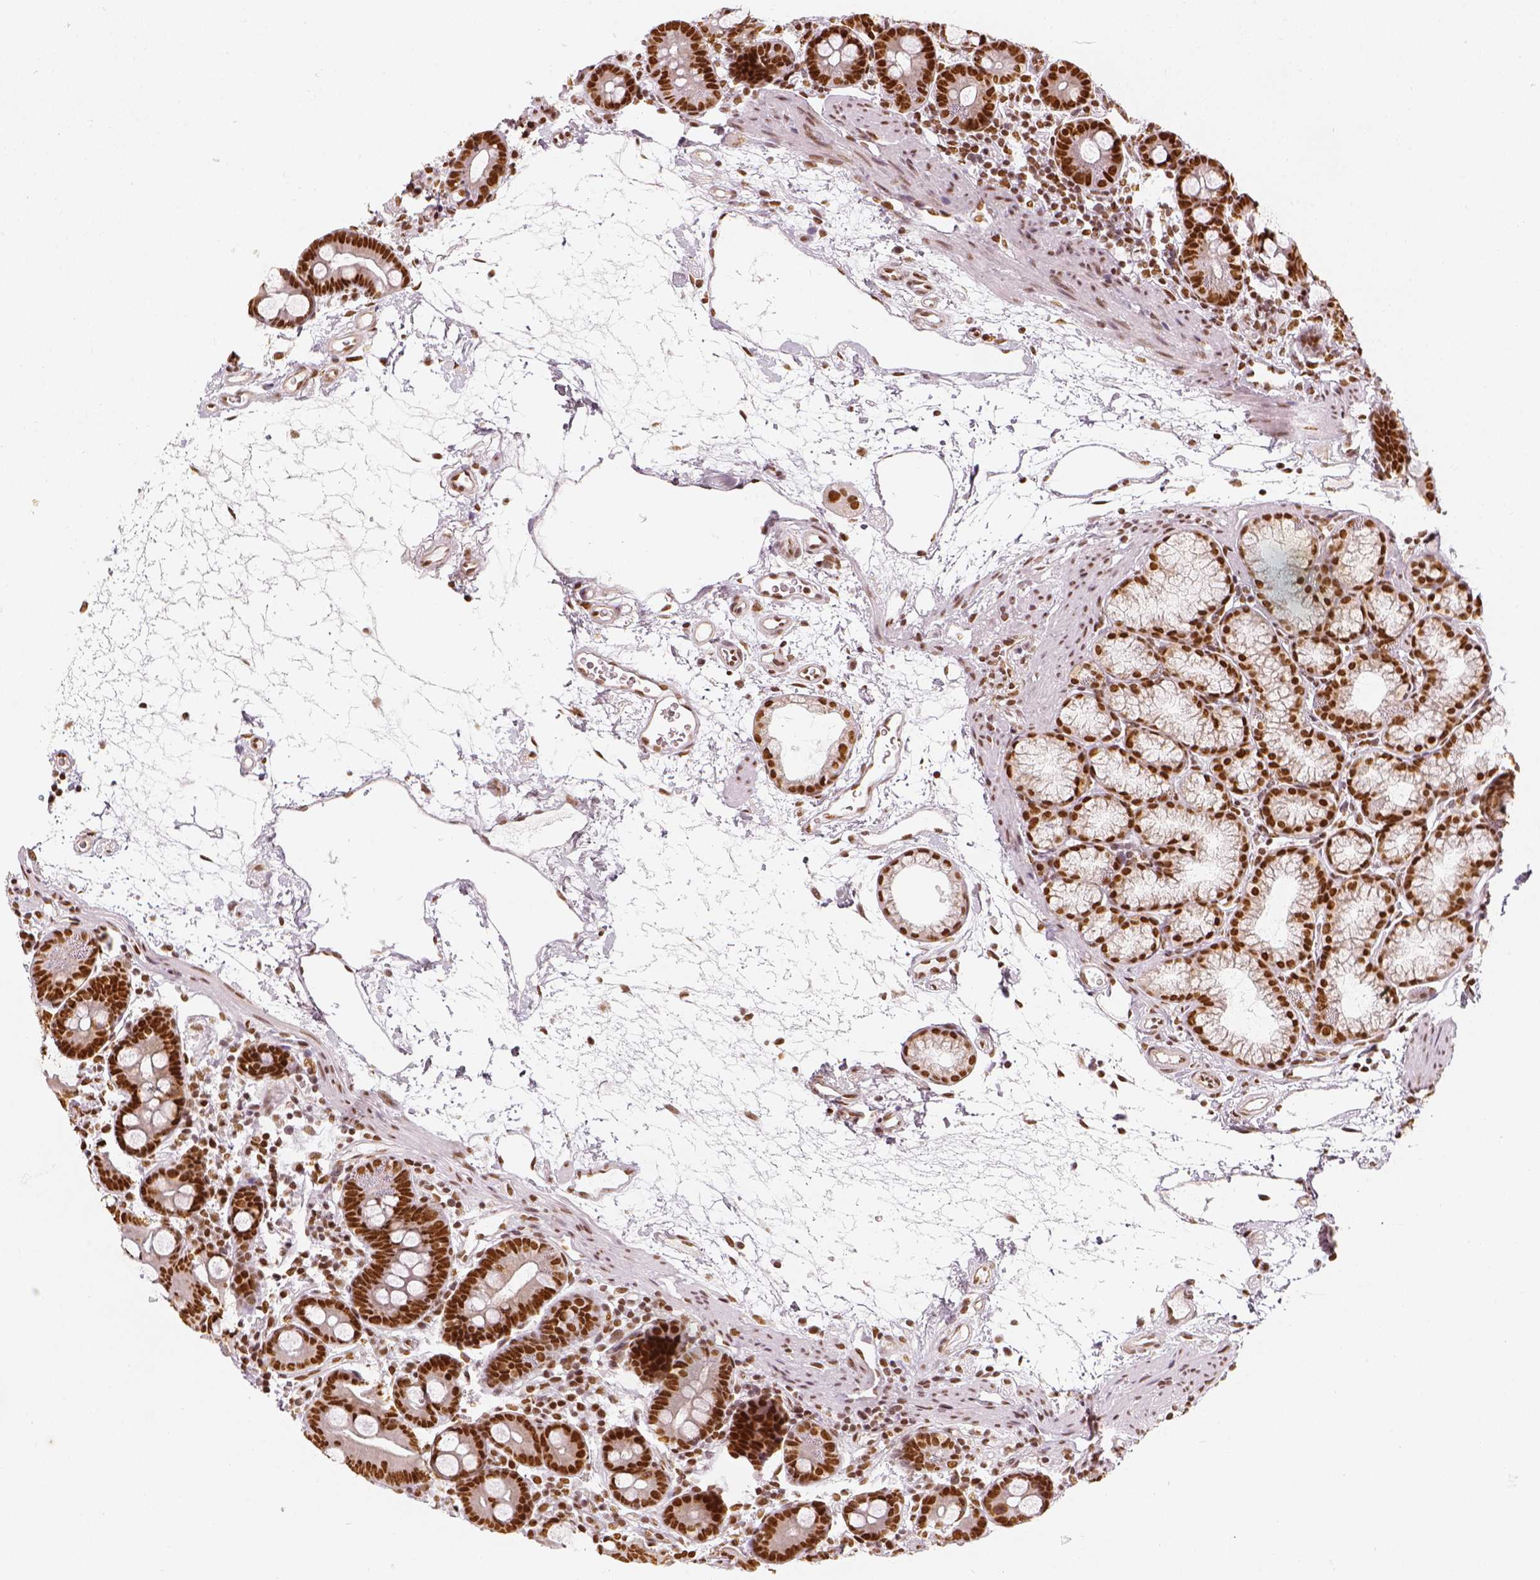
{"staining": {"intensity": "strong", "quantity": ">75%", "location": "nuclear"}, "tissue": "duodenum", "cell_type": "Glandular cells", "image_type": "normal", "snomed": [{"axis": "morphology", "description": "Normal tissue, NOS"}, {"axis": "topography", "description": "Pancreas"}, {"axis": "topography", "description": "Duodenum"}], "caption": "The histopathology image shows a brown stain indicating the presence of a protein in the nuclear of glandular cells in duodenum. (Brightfield microscopy of DAB IHC at high magnification).", "gene": "KDM5B", "patient": {"sex": "male", "age": 59}}